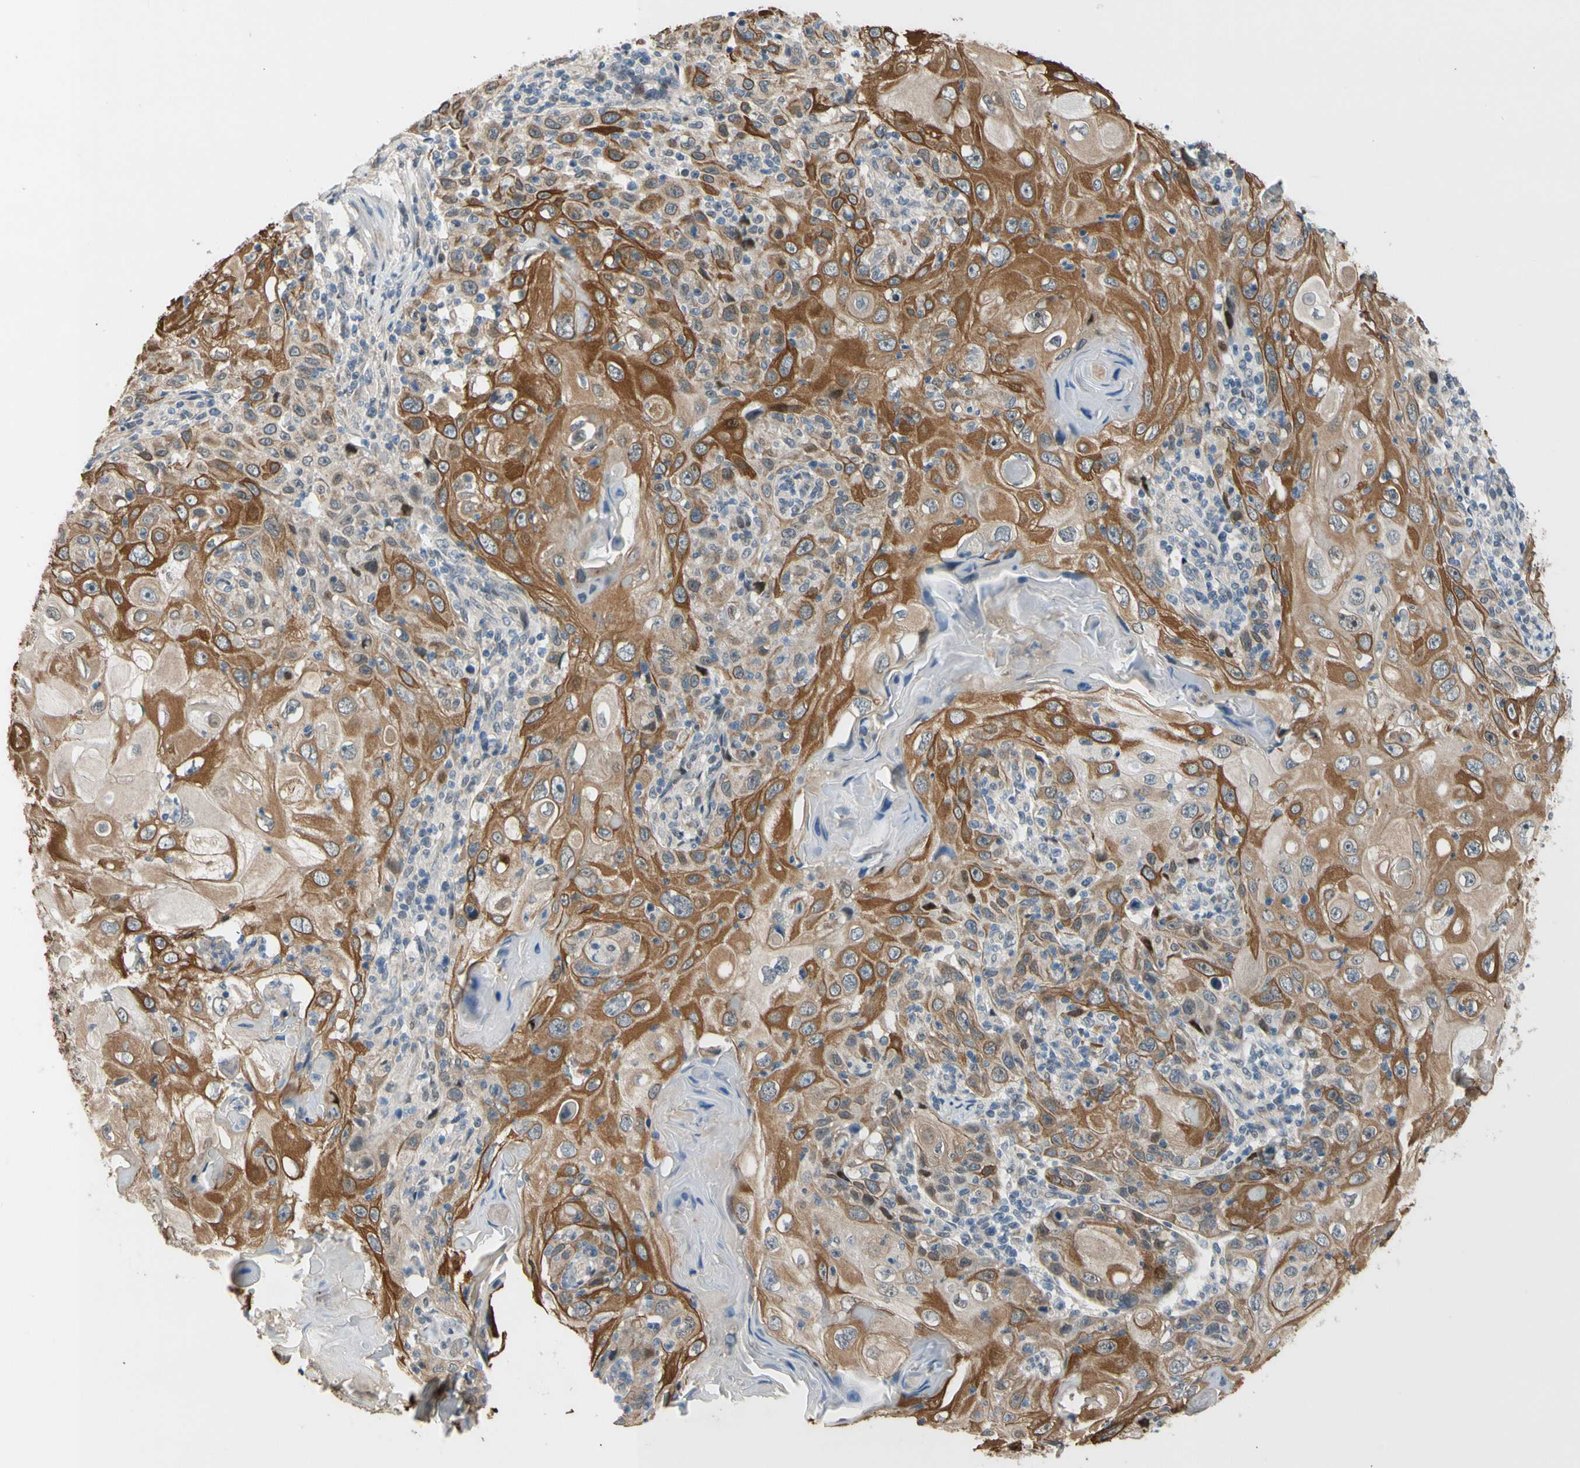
{"staining": {"intensity": "moderate", "quantity": ">75%", "location": "cytoplasmic/membranous"}, "tissue": "skin cancer", "cell_type": "Tumor cells", "image_type": "cancer", "snomed": [{"axis": "morphology", "description": "Squamous cell carcinoma, NOS"}, {"axis": "topography", "description": "Skin"}], "caption": "The photomicrograph displays a brown stain indicating the presence of a protein in the cytoplasmic/membranous of tumor cells in skin cancer (squamous cell carcinoma).", "gene": "ZNF184", "patient": {"sex": "female", "age": 88}}